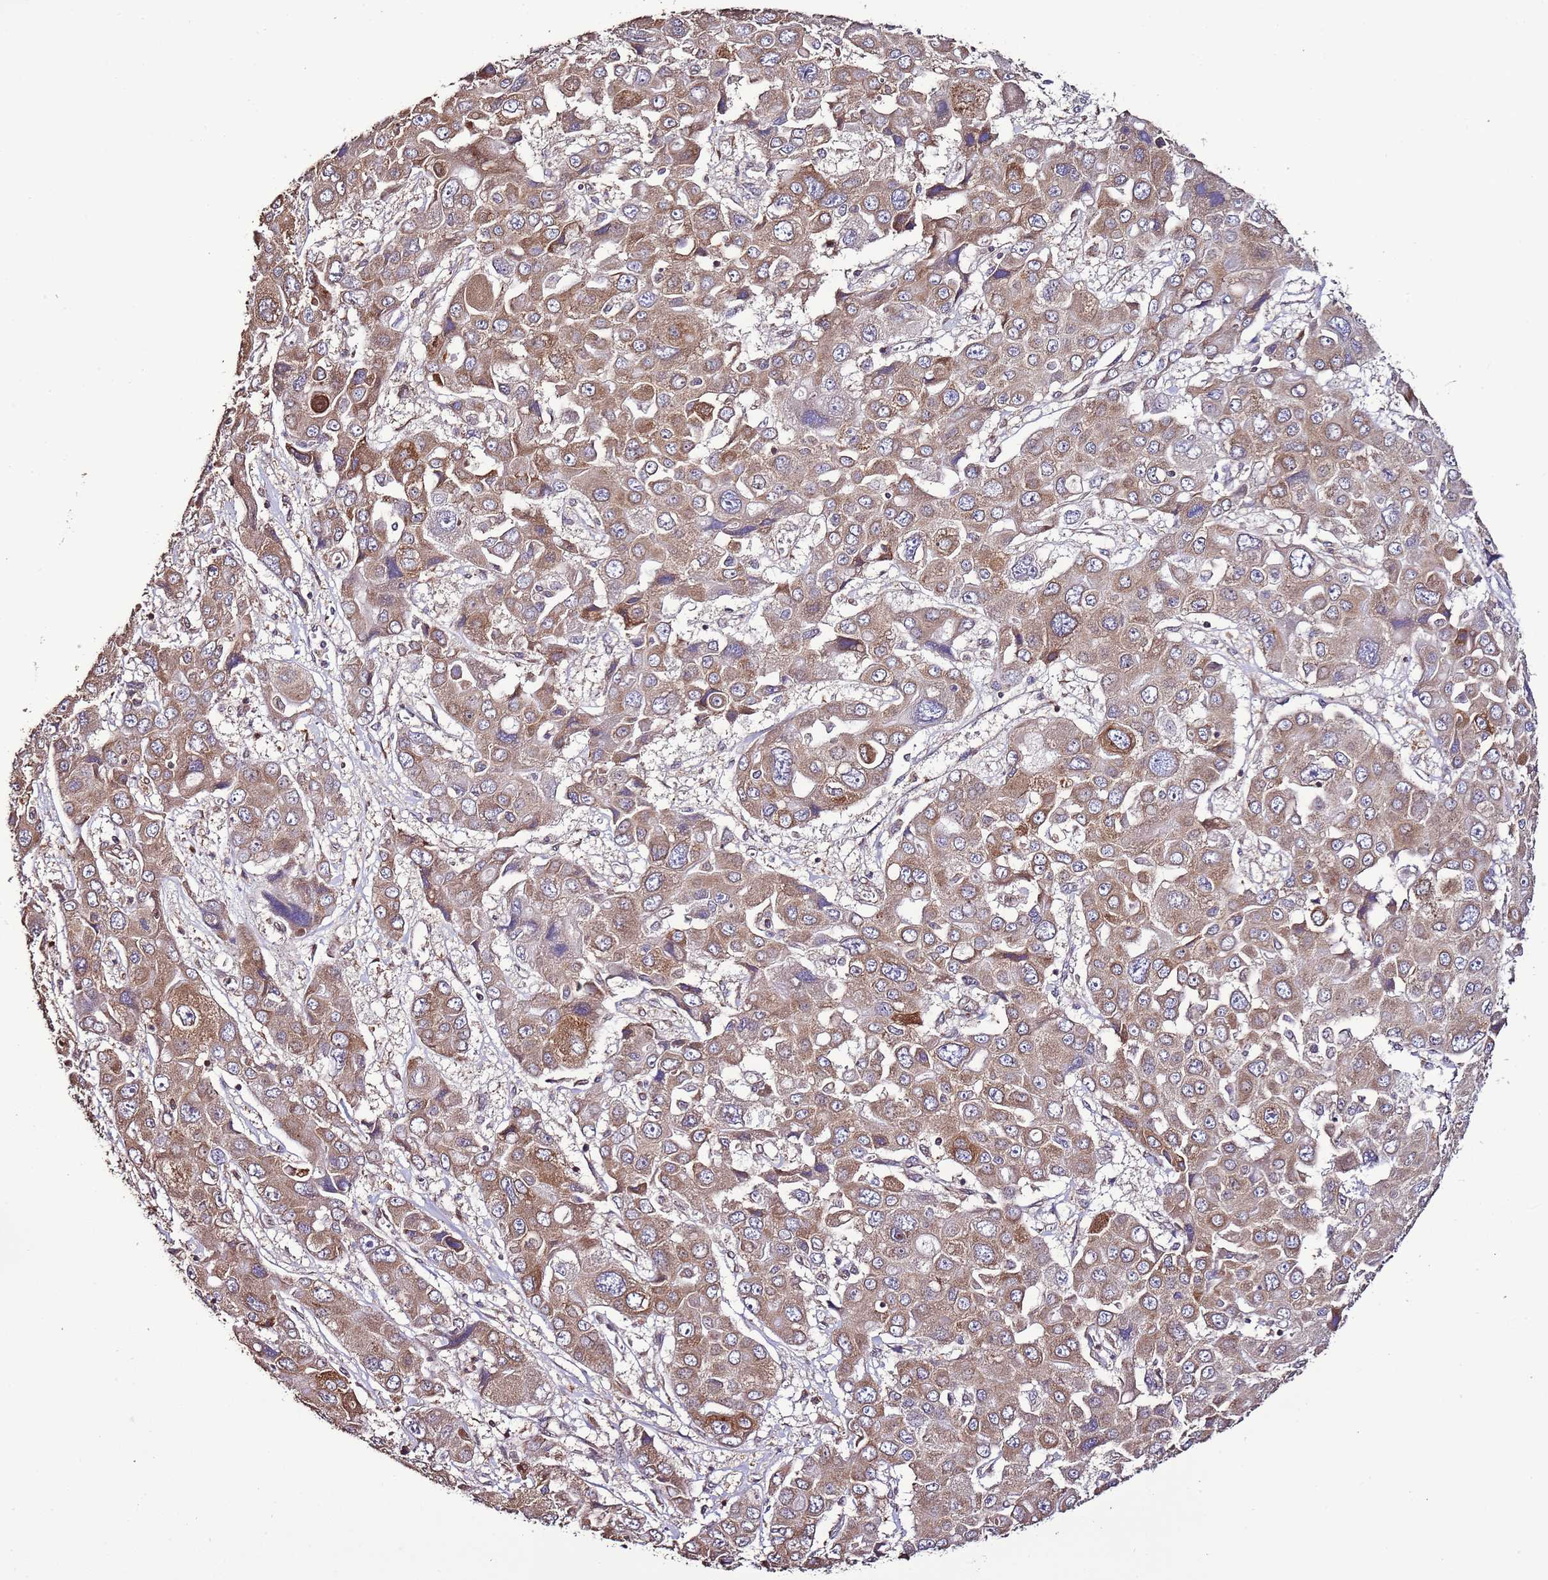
{"staining": {"intensity": "moderate", "quantity": ">75%", "location": "cytoplasmic/membranous"}, "tissue": "liver cancer", "cell_type": "Tumor cells", "image_type": "cancer", "snomed": [{"axis": "morphology", "description": "Cholangiocarcinoma"}, {"axis": "topography", "description": "Liver"}], "caption": "Approximately >75% of tumor cells in liver cholangiocarcinoma display moderate cytoplasmic/membranous protein positivity as visualized by brown immunohistochemical staining.", "gene": "SLC41A3", "patient": {"sex": "male", "age": 67}}